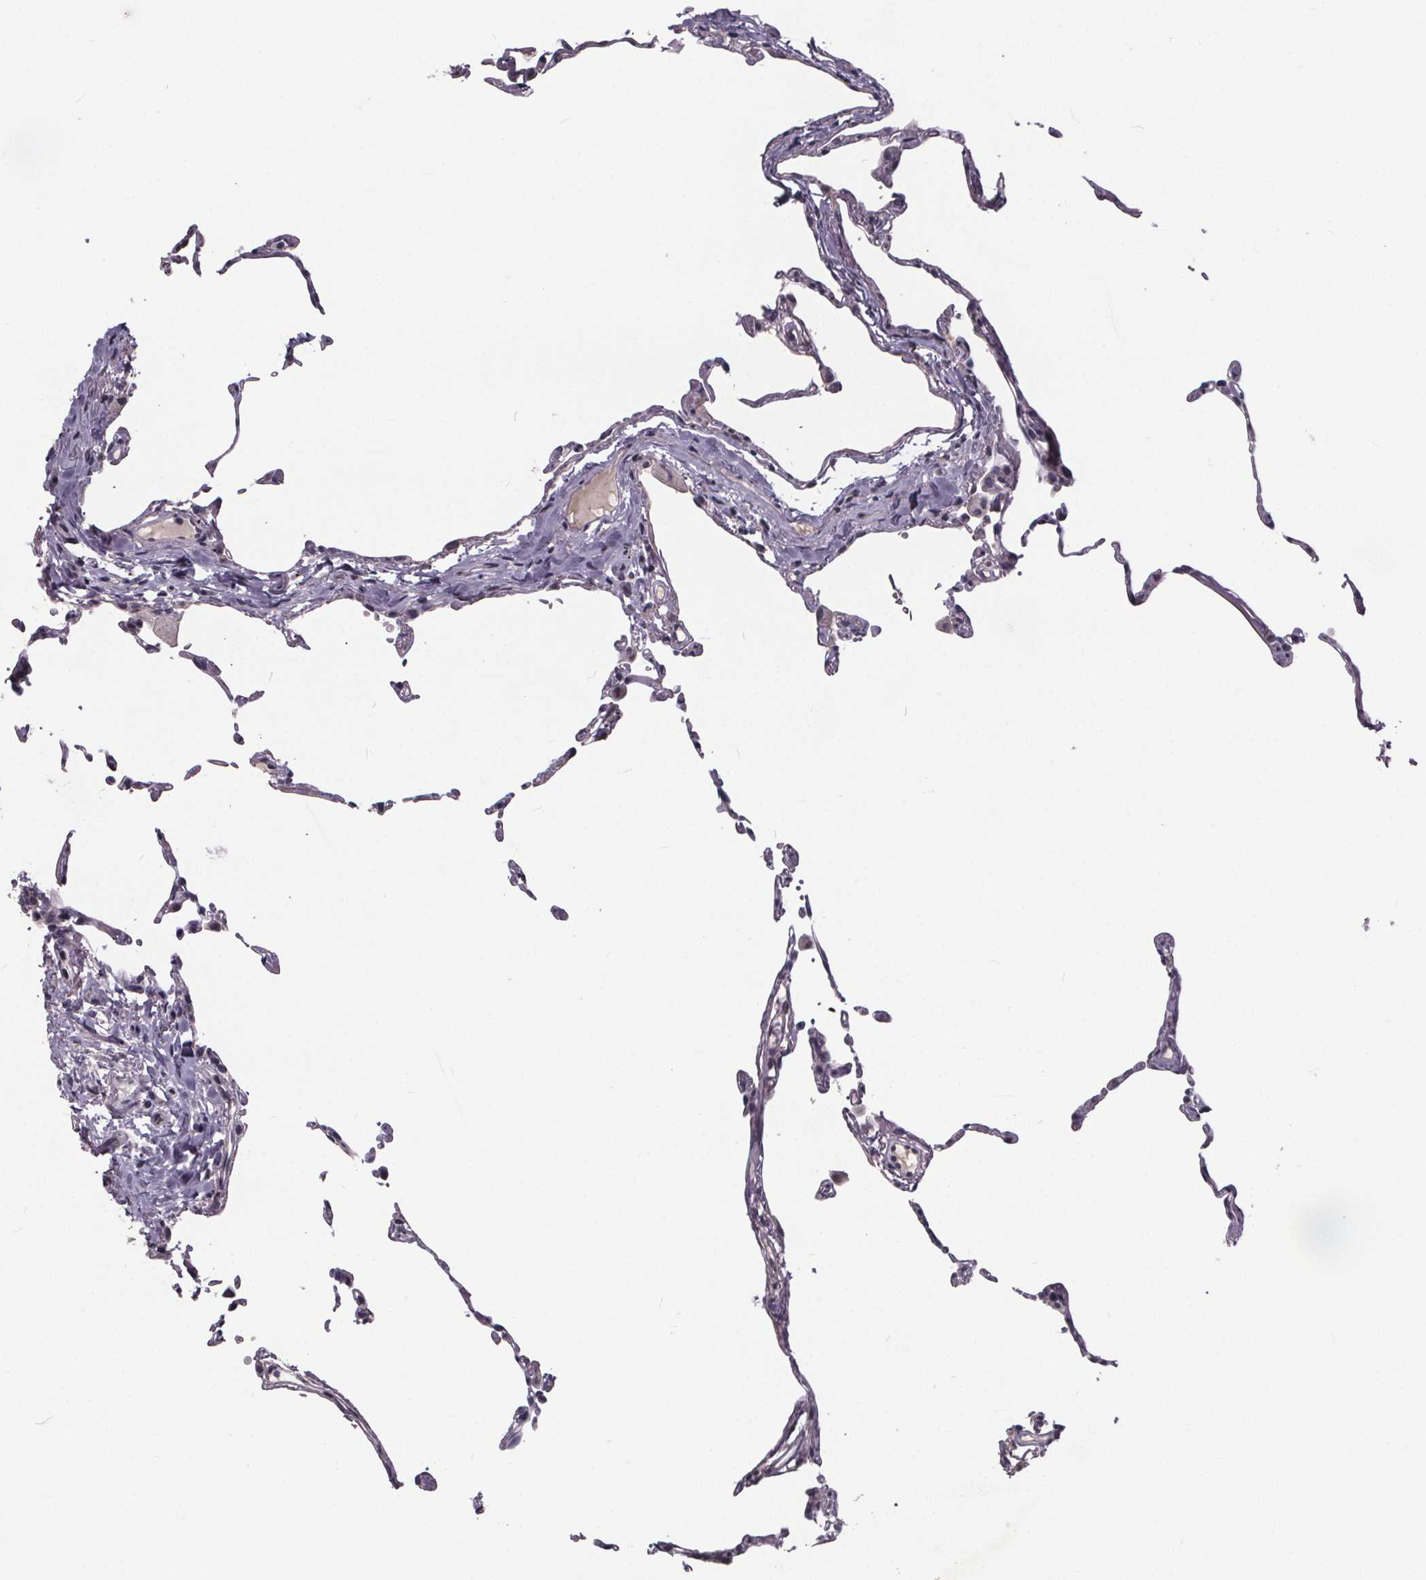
{"staining": {"intensity": "negative", "quantity": "none", "location": "none"}, "tissue": "lung", "cell_type": "Alveolar cells", "image_type": "normal", "snomed": [{"axis": "morphology", "description": "Normal tissue, NOS"}, {"axis": "topography", "description": "Lung"}], "caption": "The histopathology image reveals no significant positivity in alveolar cells of lung. (Stains: DAB (3,3'-diaminobenzidine) immunohistochemistry (IHC) with hematoxylin counter stain, Microscopy: brightfield microscopy at high magnification).", "gene": "FAM181B", "patient": {"sex": "female", "age": 57}}